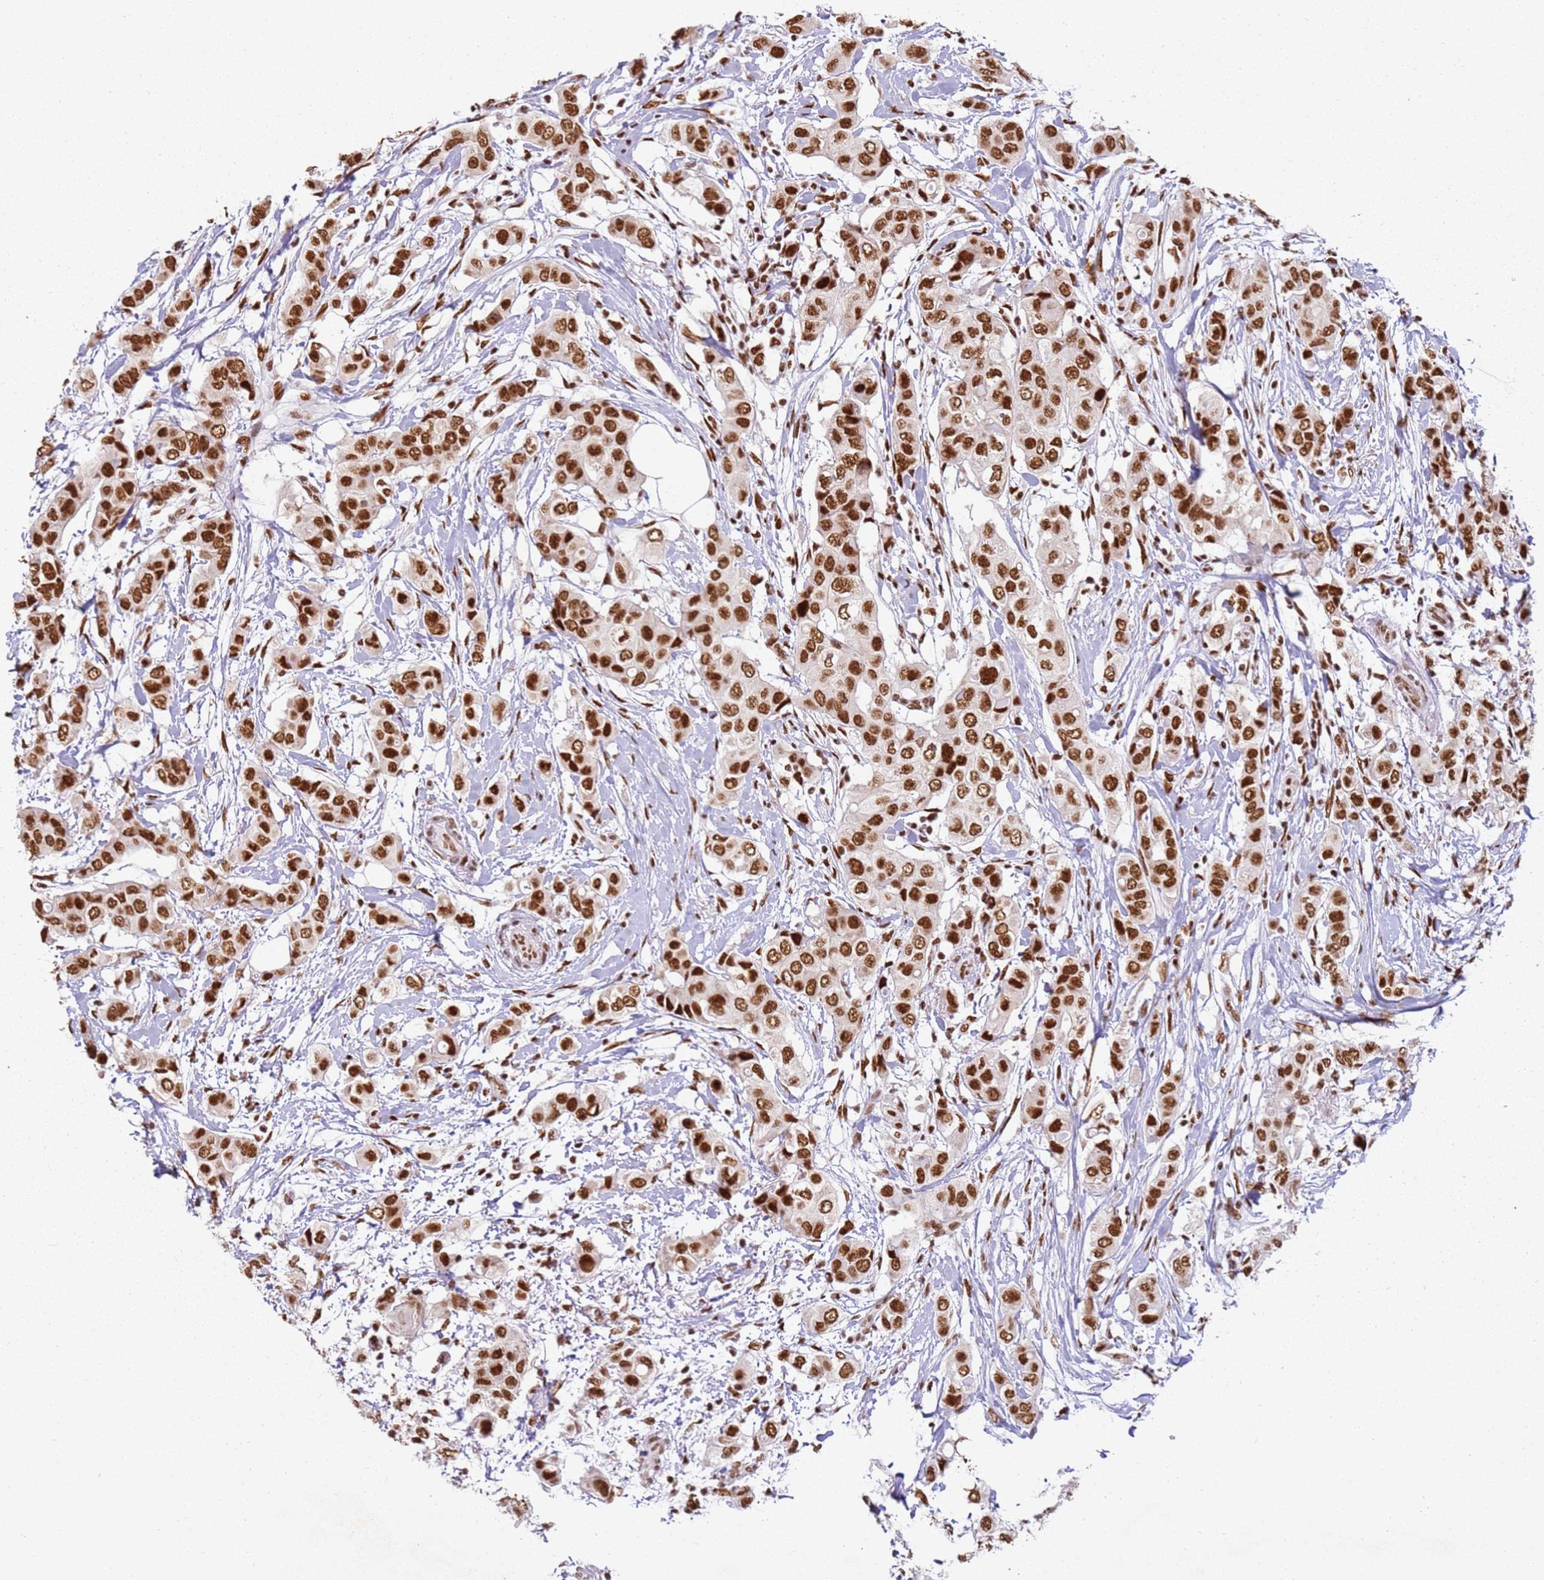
{"staining": {"intensity": "strong", "quantity": ">75%", "location": "nuclear"}, "tissue": "breast cancer", "cell_type": "Tumor cells", "image_type": "cancer", "snomed": [{"axis": "morphology", "description": "Lobular carcinoma"}, {"axis": "topography", "description": "Breast"}], "caption": "IHC of lobular carcinoma (breast) exhibits high levels of strong nuclear staining in about >75% of tumor cells. (Brightfield microscopy of DAB IHC at high magnification).", "gene": "TENT4A", "patient": {"sex": "female", "age": 51}}